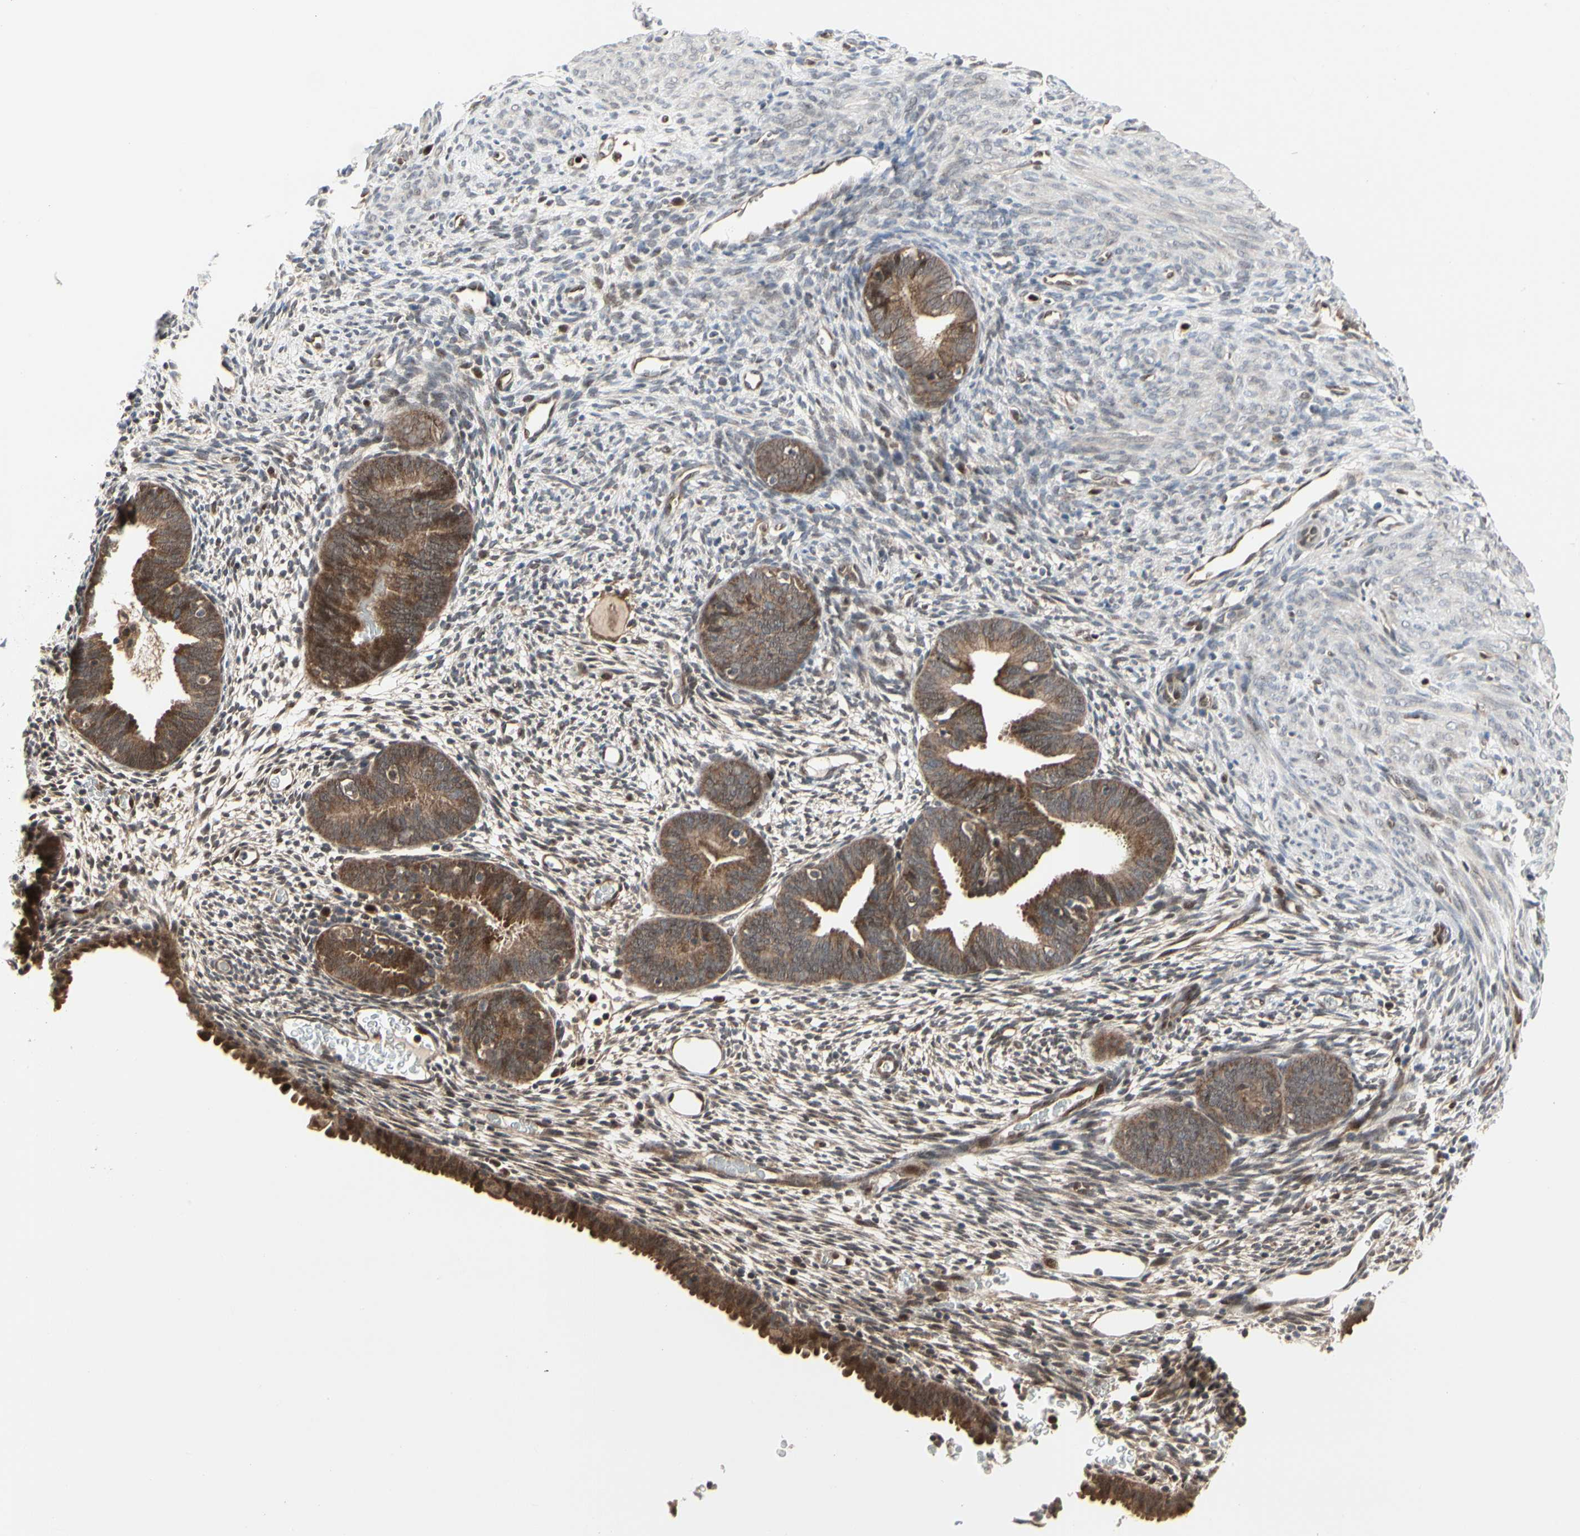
{"staining": {"intensity": "weak", "quantity": ">75%", "location": "cytoplasmic/membranous"}, "tissue": "endometrium", "cell_type": "Cells in endometrial stroma", "image_type": "normal", "snomed": [{"axis": "morphology", "description": "Normal tissue, NOS"}, {"axis": "morphology", "description": "Atrophy, NOS"}, {"axis": "topography", "description": "Uterus"}, {"axis": "topography", "description": "Endometrium"}], "caption": "A histopathology image showing weak cytoplasmic/membranous expression in about >75% of cells in endometrial stroma in benign endometrium, as visualized by brown immunohistochemical staining.", "gene": "CDK5", "patient": {"sex": "female", "age": 68}}